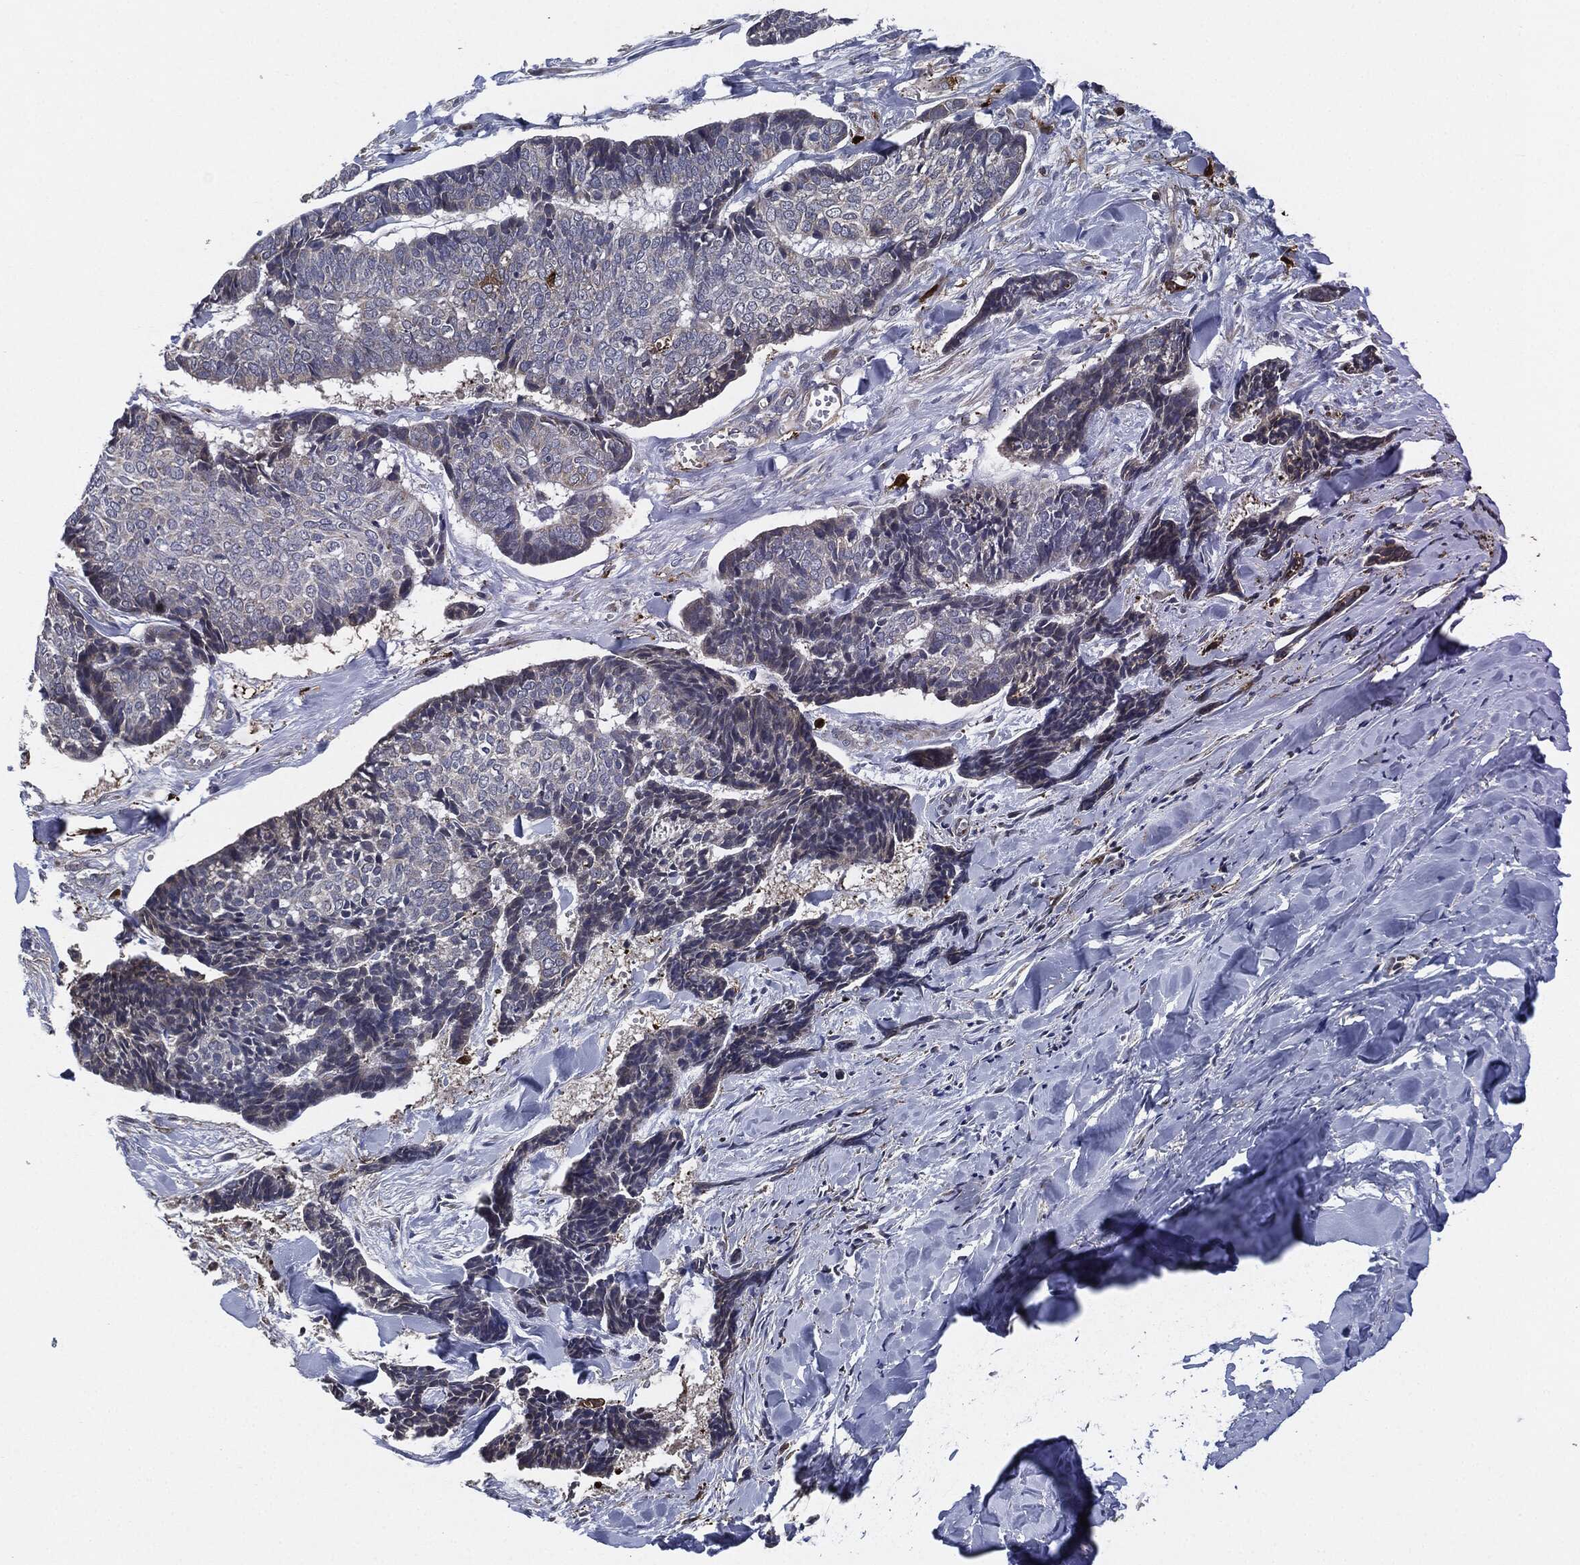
{"staining": {"intensity": "negative", "quantity": "none", "location": "none"}, "tissue": "skin cancer", "cell_type": "Tumor cells", "image_type": "cancer", "snomed": [{"axis": "morphology", "description": "Basal cell carcinoma"}, {"axis": "topography", "description": "Skin"}], "caption": "The micrograph demonstrates no significant positivity in tumor cells of basal cell carcinoma (skin).", "gene": "TMEM11", "patient": {"sex": "male", "age": 86}}